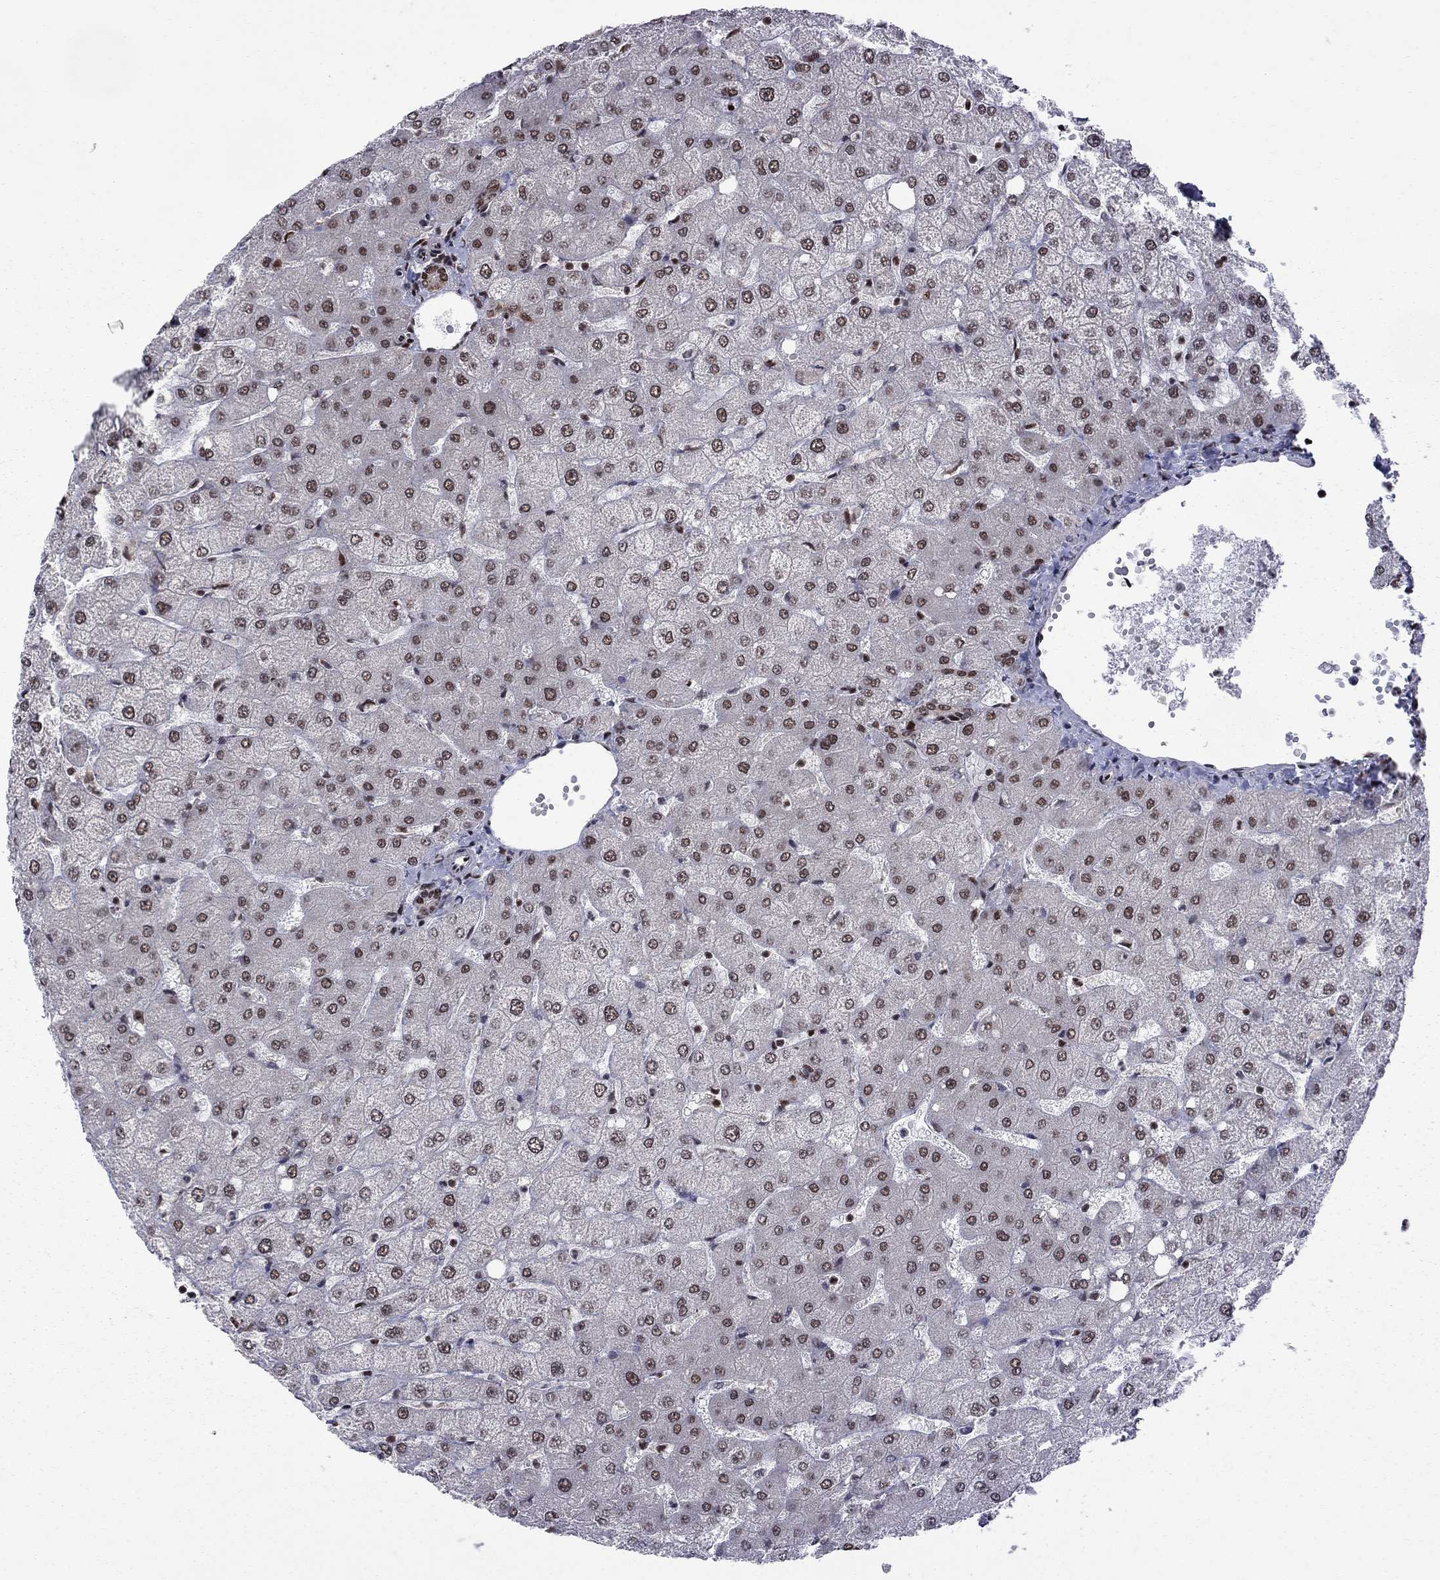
{"staining": {"intensity": "strong", "quantity": ">75%", "location": "nuclear"}, "tissue": "liver", "cell_type": "Cholangiocytes", "image_type": "normal", "snomed": [{"axis": "morphology", "description": "Normal tissue, NOS"}, {"axis": "topography", "description": "Liver"}], "caption": "Cholangiocytes reveal strong nuclear positivity in about >75% of cells in benign liver. The protein is stained brown, and the nuclei are stained in blue (DAB (3,3'-diaminobenzidine) IHC with brightfield microscopy, high magnification).", "gene": "MED25", "patient": {"sex": "female", "age": 54}}